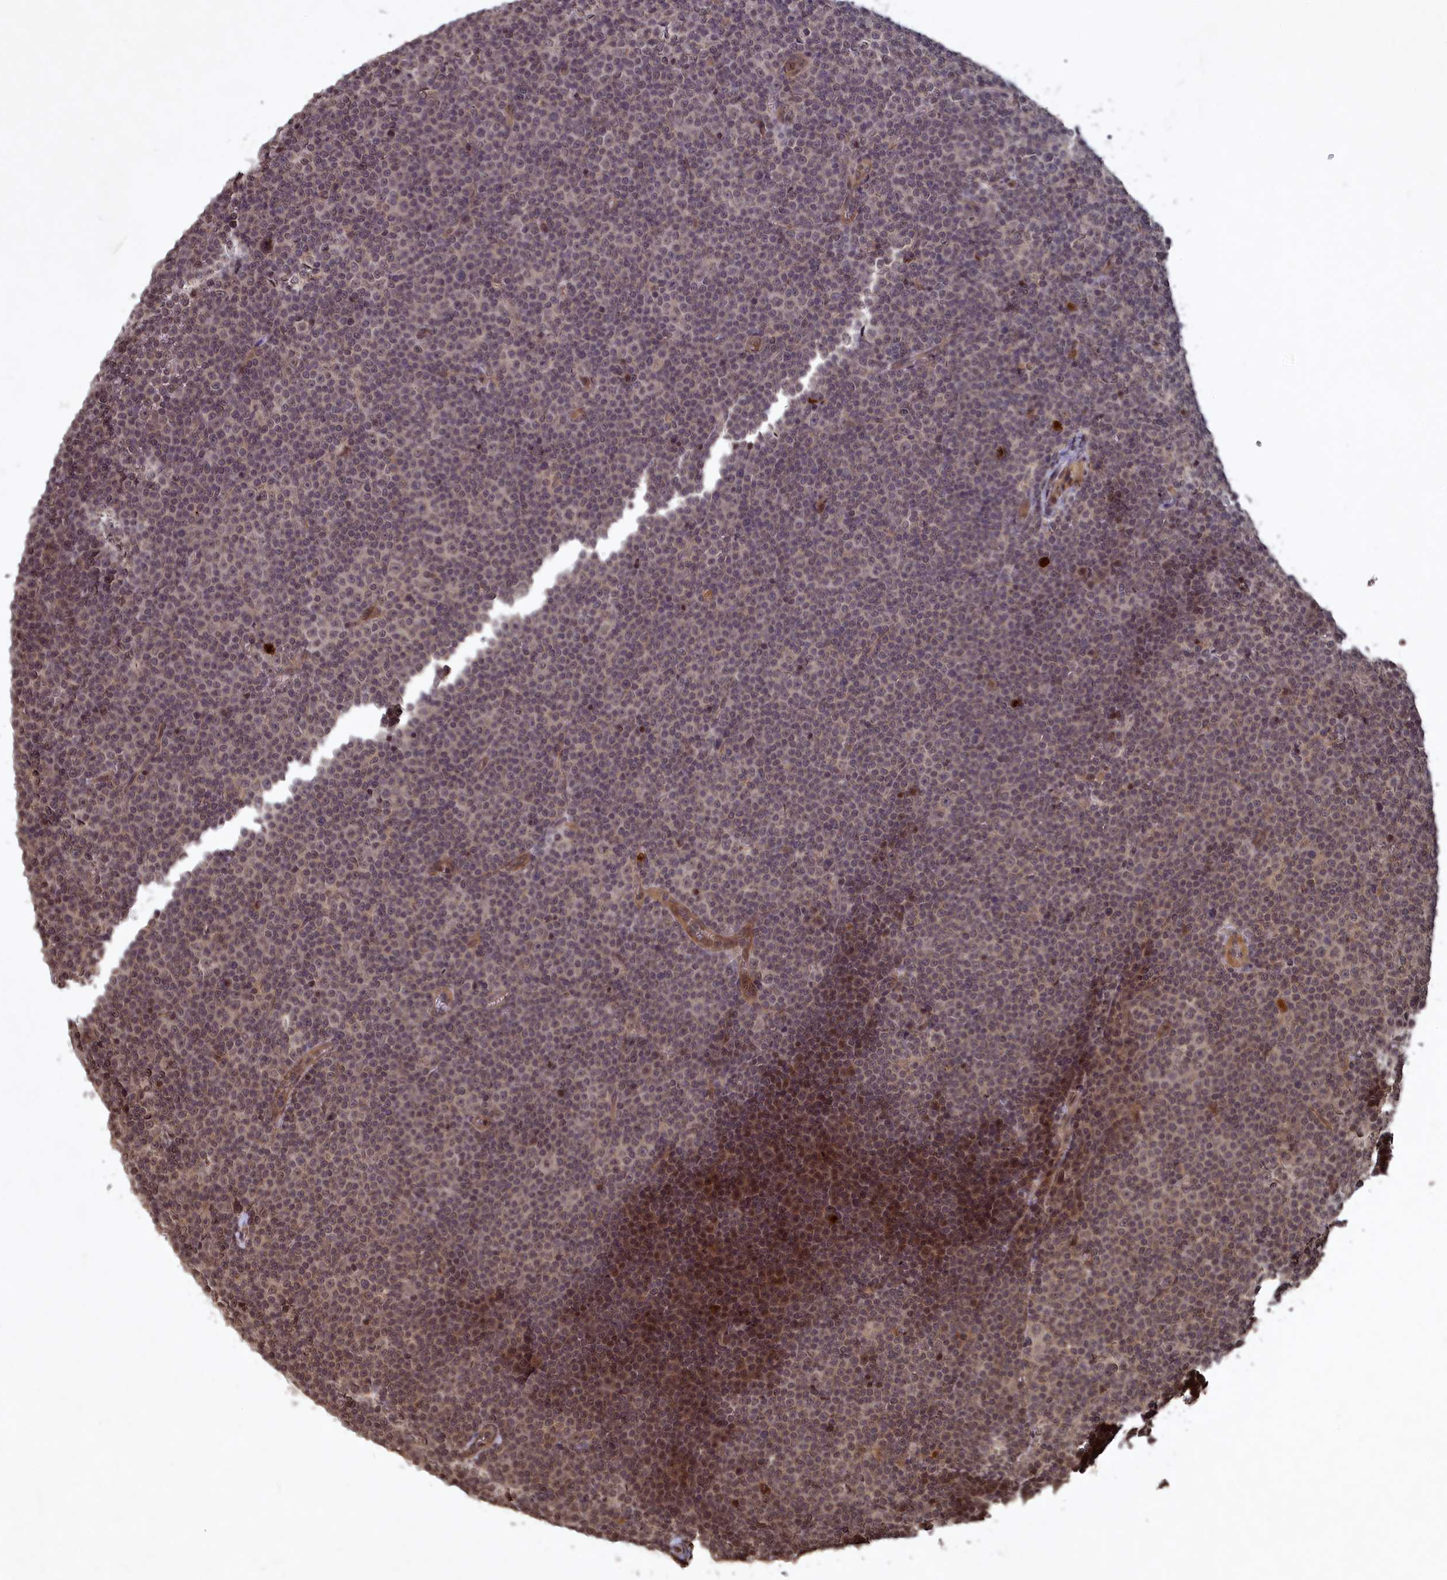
{"staining": {"intensity": "weak", "quantity": "25%-75%", "location": "nuclear"}, "tissue": "lymphoma", "cell_type": "Tumor cells", "image_type": "cancer", "snomed": [{"axis": "morphology", "description": "Malignant lymphoma, non-Hodgkin's type, Low grade"}, {"axis": "topography", "description": "Lymph node"}], "caption": "Immunohistochemical staining of human lymphoma exhibits low levels of weak nuclear protein staining in approximately 25%-75% of tumor cells. The staining is performed using DAB brown chromogen to label protein expression. The nuclei are counter-stained blue using hematoxylin.", "gene": "SRMS", "patient": {"sex": "female", "age": 67}}